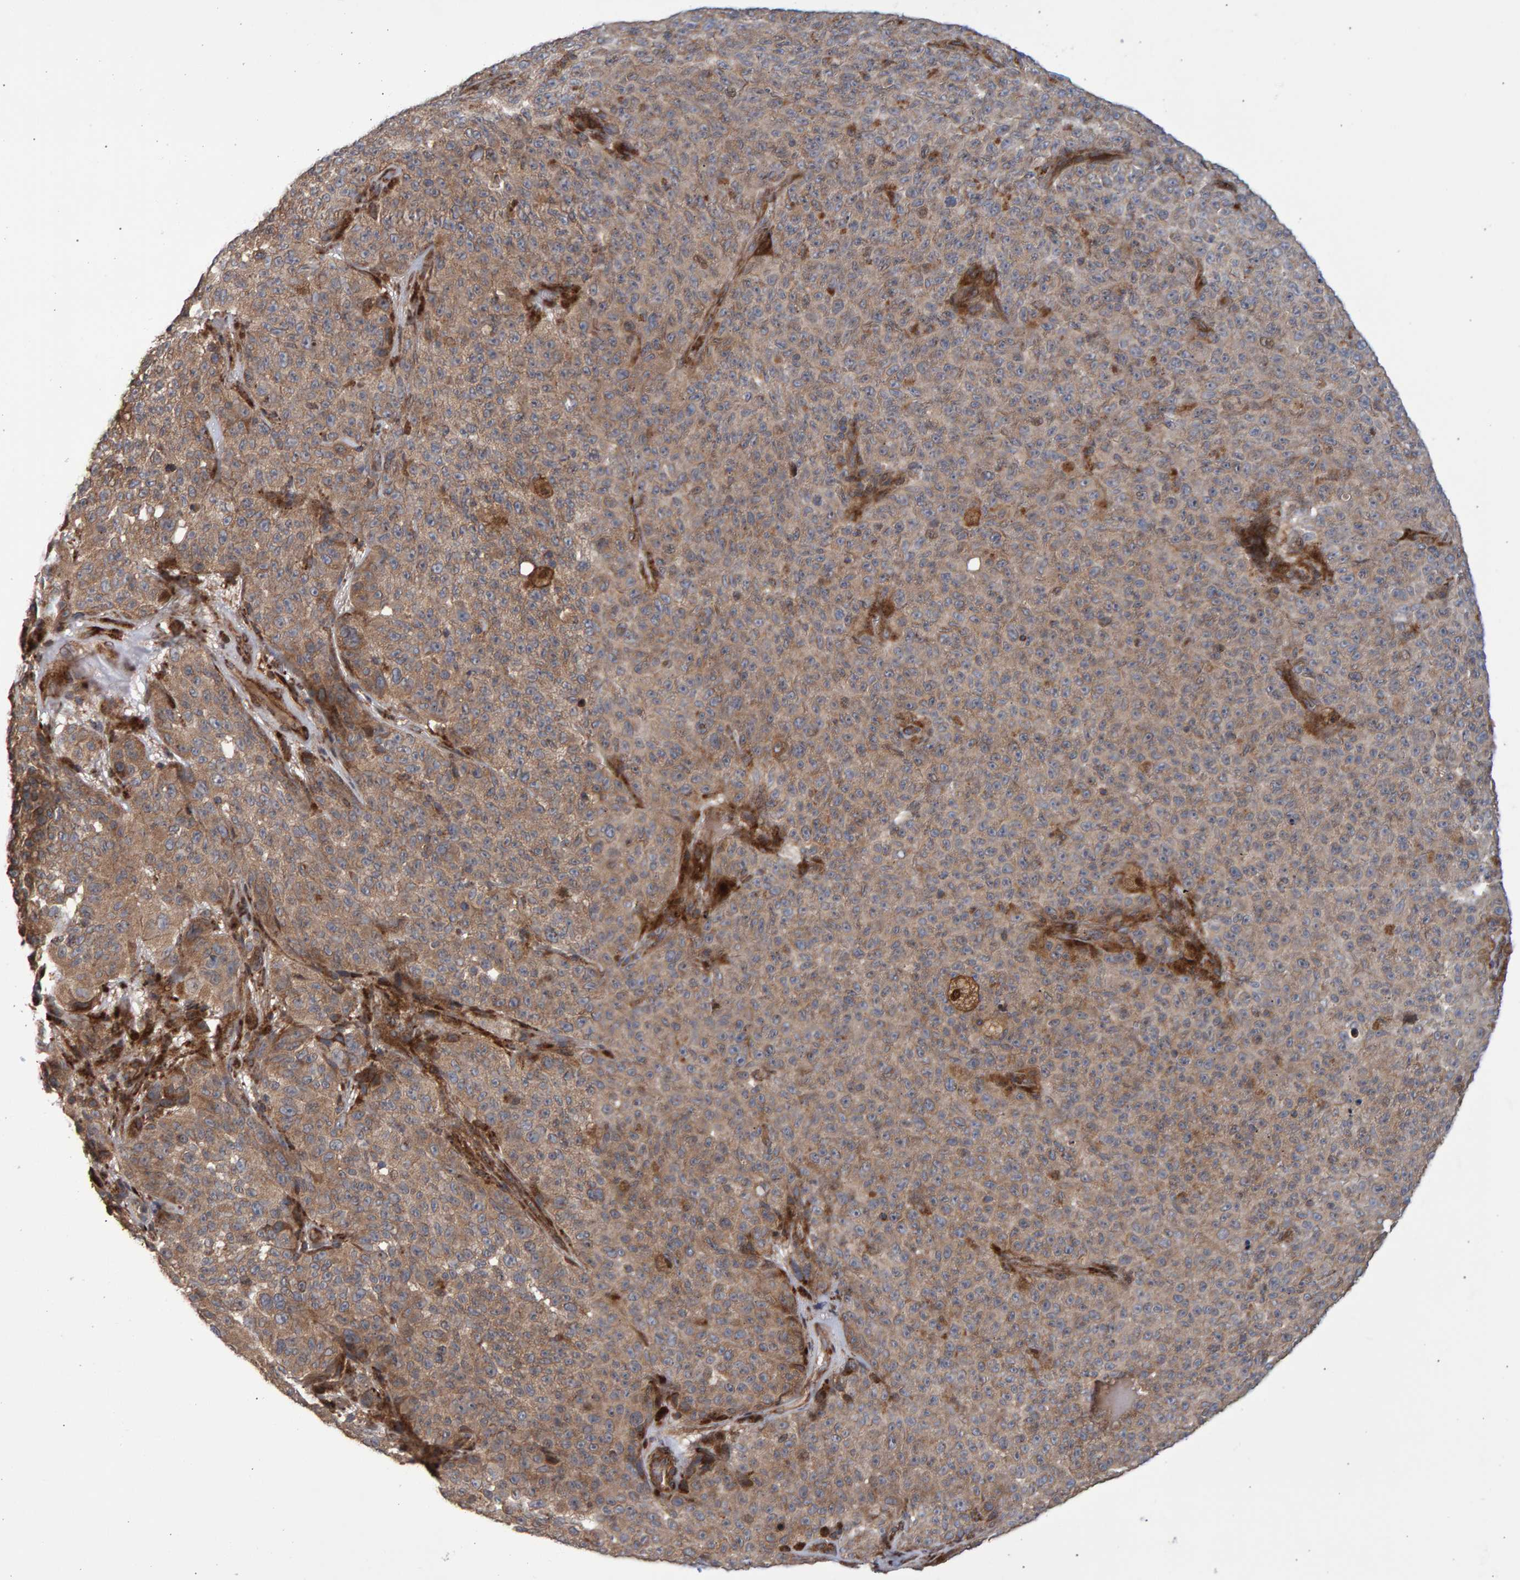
{"staining": {"intensity": "weak", "quantity": ">75%", "location": "cytoplasmic/membranous"}, "tissue": "melanoma", "cell_type": "Tumor cells", "image_type": "cancer", "snomed": [{"axis": "morphology", "description": "Malignant melanoma, NOS"}, {"axis": "topography", "description": "Skin"}], "caption": "Immunohistochemical staining of malignant melanoma demonstrates low levels of weak cytoplasmic/membranous protein expression in approximately >75% of tumor cells. The staining is performed using DAB (3,3'-diaminobenzidine) brown chromogen to label protein expression. The nuclei are counter-stained blue using hematoxylin.", "gene": "LRBA", "patient": {"sex": "female", "age": 82}}